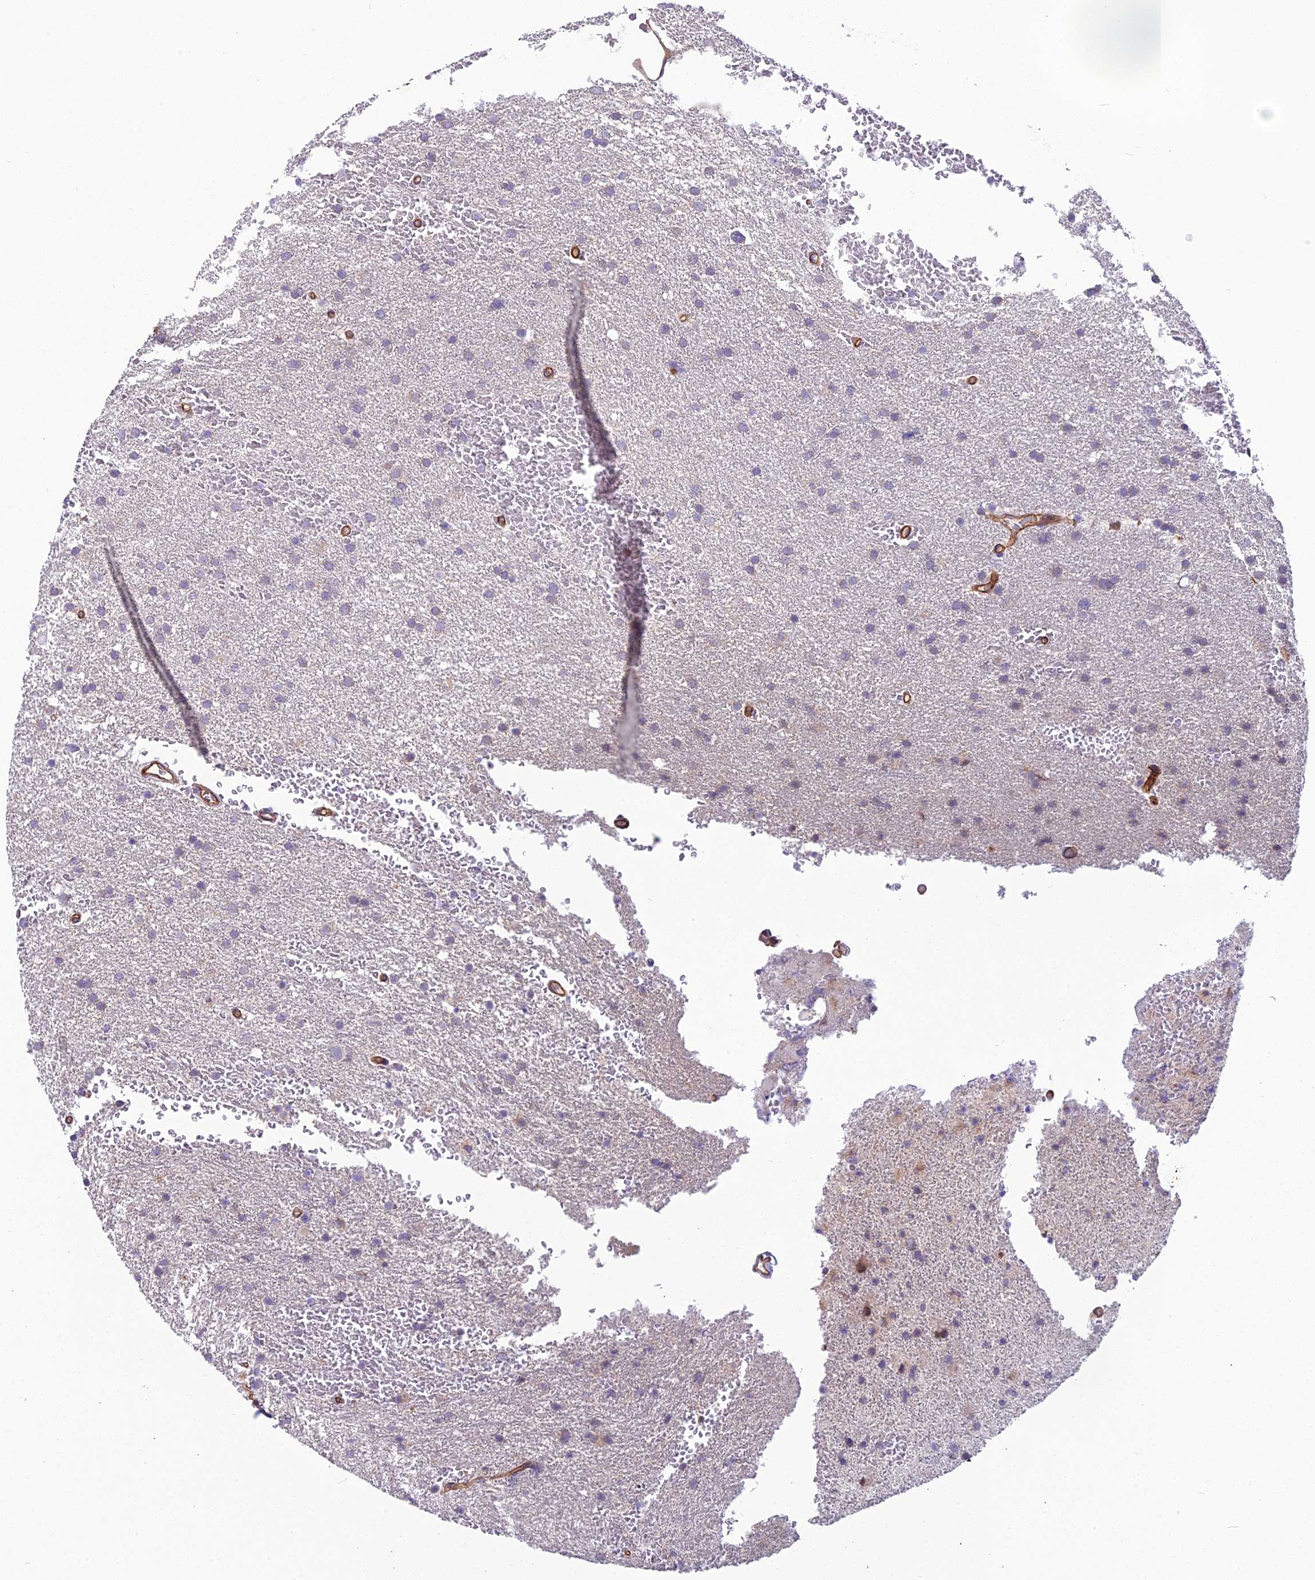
{"staining": {"intensity": "negative", "quantity": "none", "location": "none"}, "tissue": "glioma", "cell_type": "Tumor cells", "image_type": "cancer", "snomed": [{"axis": "morphology", "description": "Glioma, malignant, High grade"}, {"axis": "topography", "description": "Cerebral cortex"}], "caption": "Human malignant glioma (high-grade) stained for a protein using immunohistochemistry exhibits no staining in tumor cells.", "gene": "CFAP47", "patient": {"sex": "female", "age": 36}}